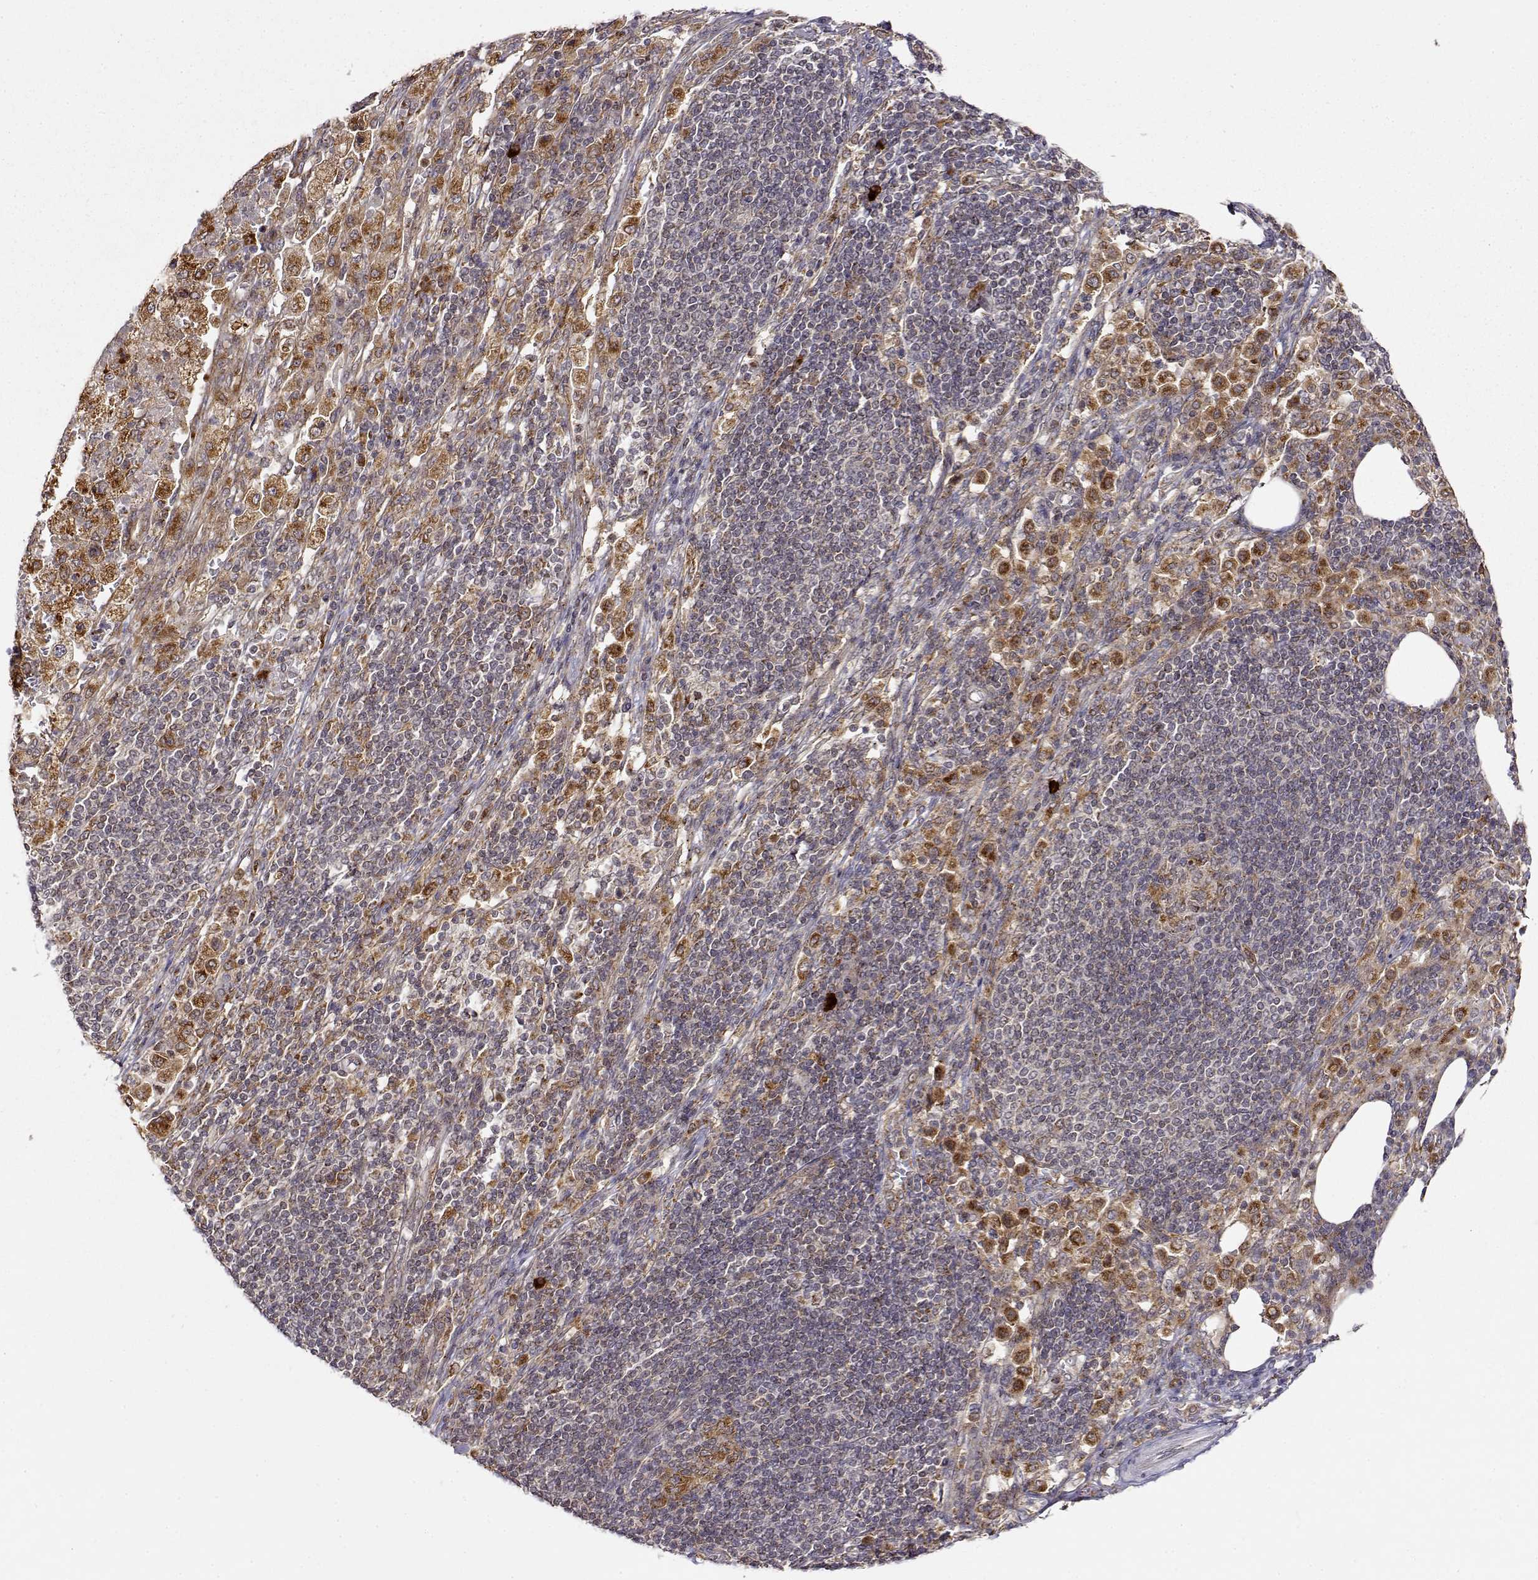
{"staining": {"intensity": "moderate", "quantity": ">75%", "location": "cytoplasmic/membranous"}, "tissue": "pancreatic cancer", "cell_type": "Tumor cells", "image_type": "cancer", "snomed": [{"axis": "morphology", "description": "Adenocarcinoma, NOS"}, {"axis": "topography", "description": "Pancreas"}], "caption": "Human pancreatic cancer (adenocarcinoma) stained for a protein (brown) displays moderate cytoplasmic/membranous positive positivity in about >75% of tumor cells.", "gene": "RNF13", "patient": {"sex": "female", "age": 61}}